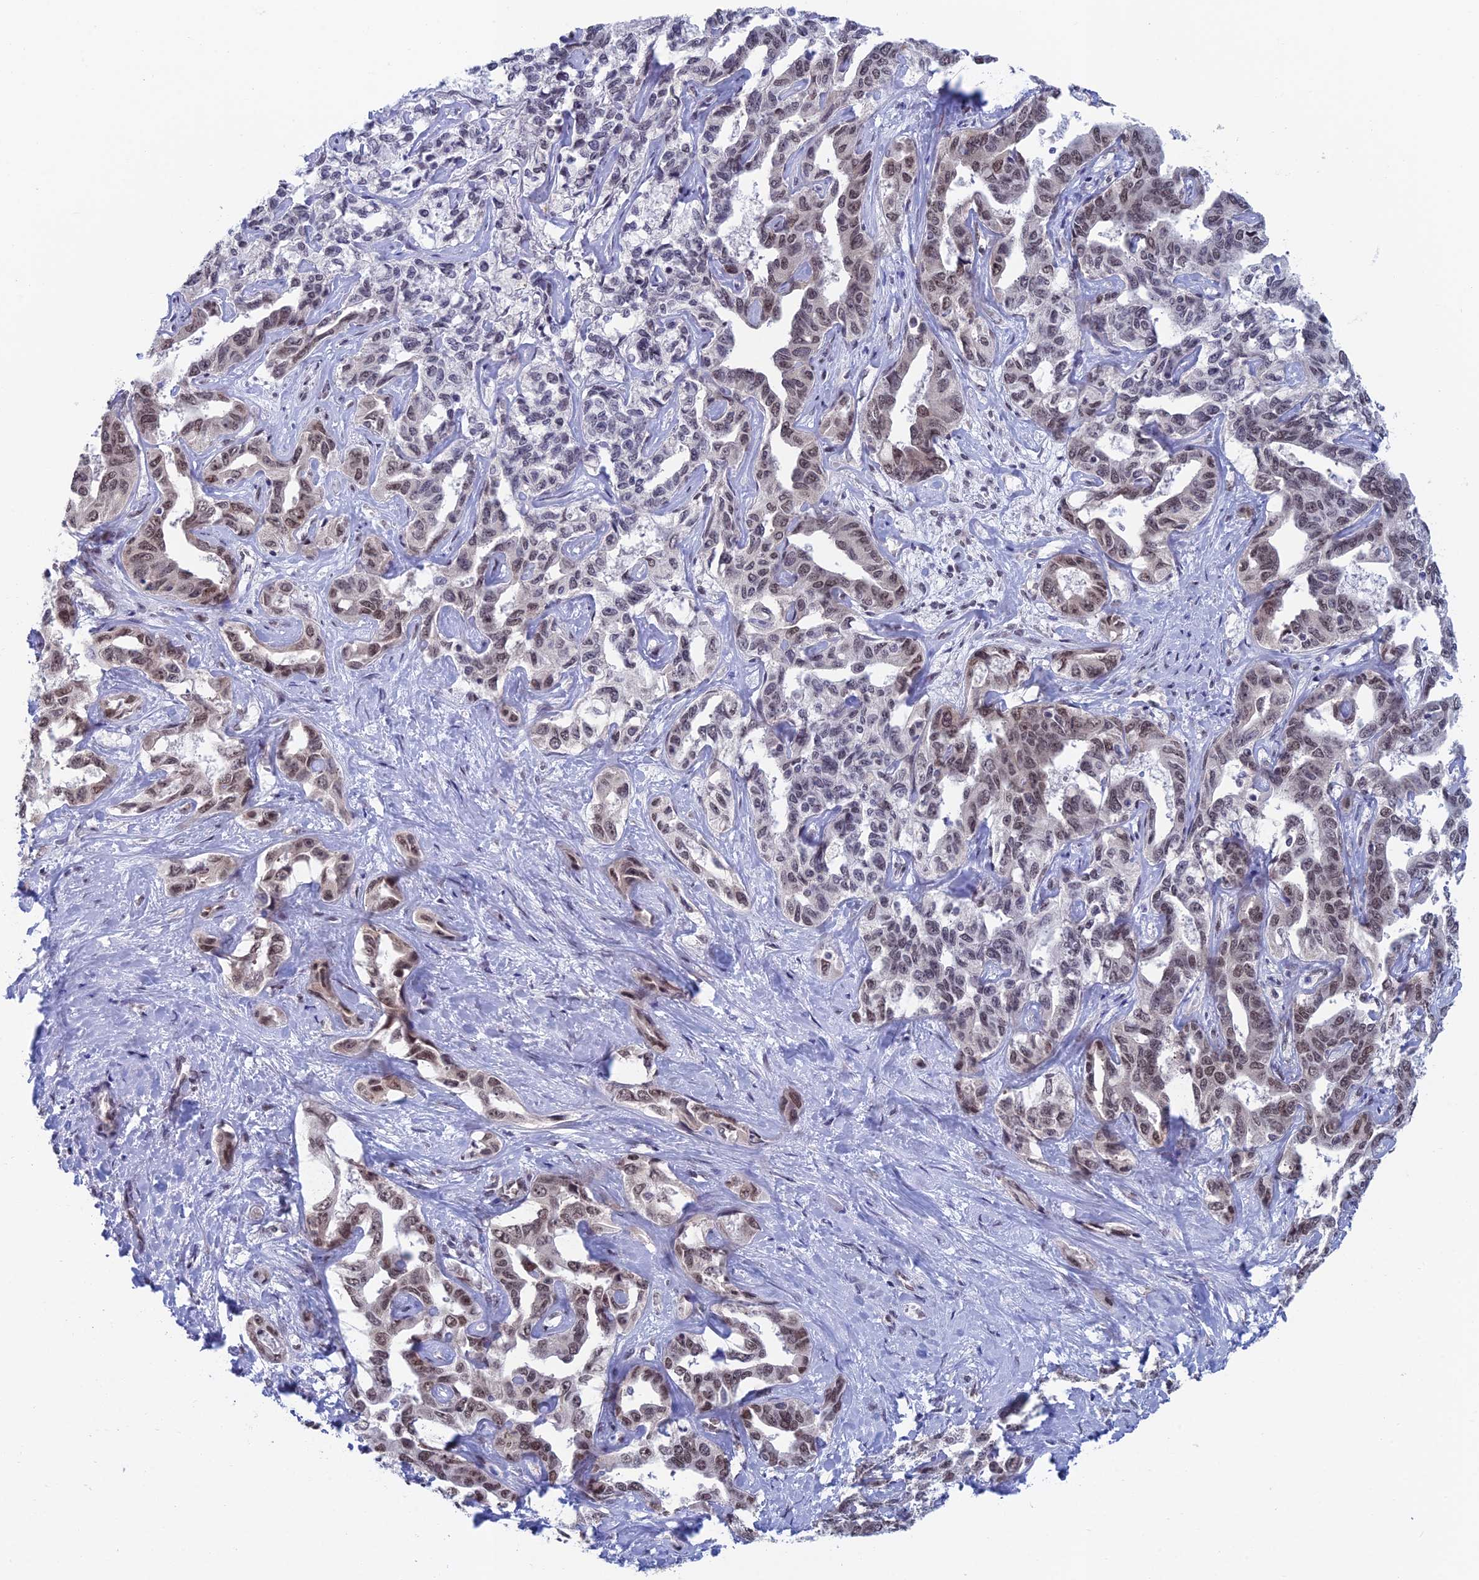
{"staining": {"intensity": "moderate", "quantity": "25%-75%", "location": "nuclear"}, "tissue": "liver cancer", "cell_type": "Tumor cells", "image_type": "cancer", "snomed": [{"axis": "morphology", "description": "Cholangiocarcinoma"}, {"axis": "topography", "description": "Liver"}], "caption": "Immunohistochemical staining of liver cholangiocarcinoma exhibits medium levels of moderate nuclear protein positivity in approximately 25%-75% of tumor cells.", "gene": "NABP2", "patient": {"sex": "male", "age": 59}}